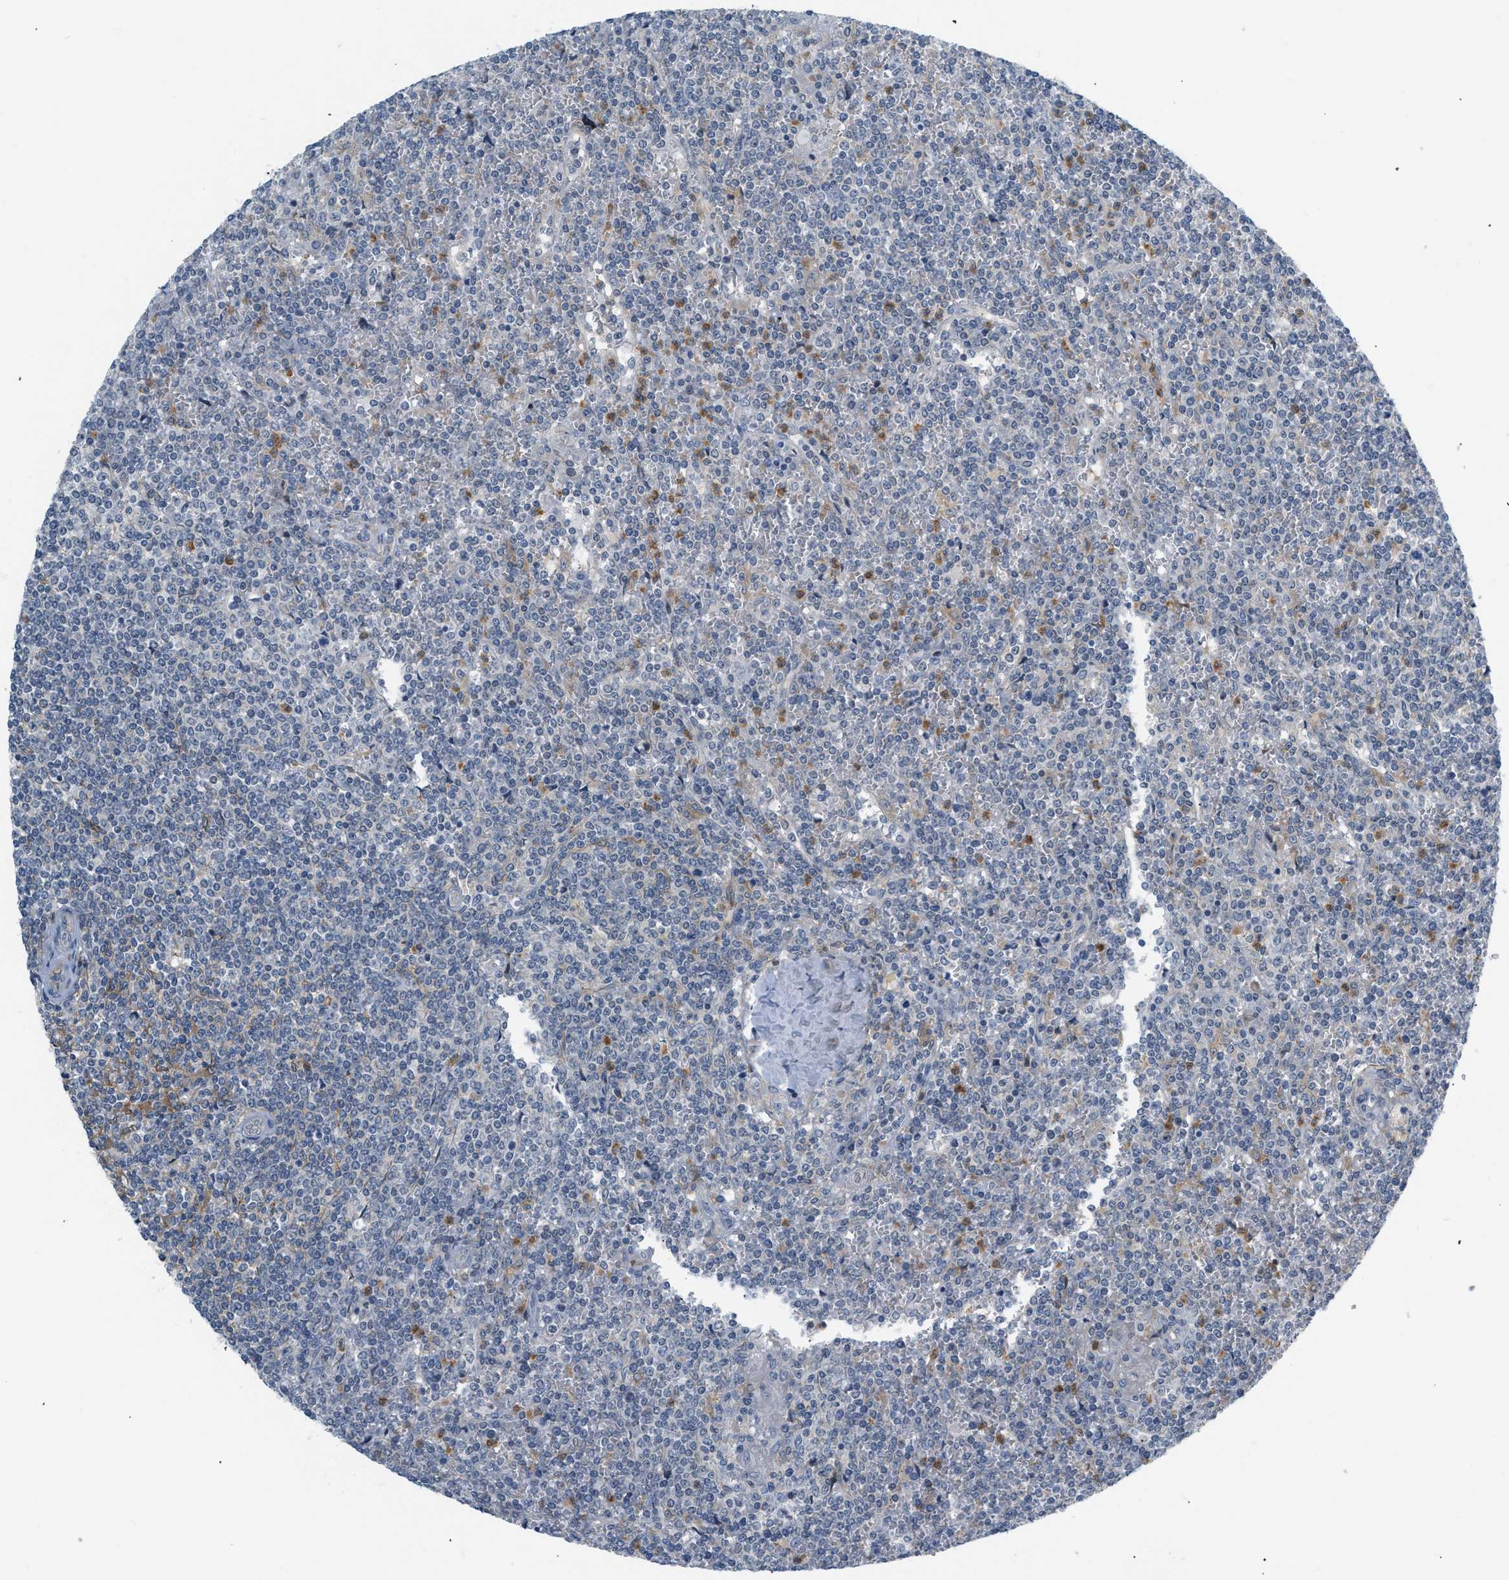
{"staining": {"intensity": "negative", "quantity": "none", "location": "none"}, "tissue": "lymphoma", "cell_type": "Tumor cells", "image_type": "cancer", "snomed": [{"axis": "morphology", "description": "Malignant lymphoma, non-Hodgkin's type, Low grade"}, {"axis": "topography", "description": "Spleen"}], "caption": "Immunohistochemical staining of lymphoma displays no significant staining in tumor cells.", "gene": "ZNF408", "patient": {"sex": "female", "age": 19}}